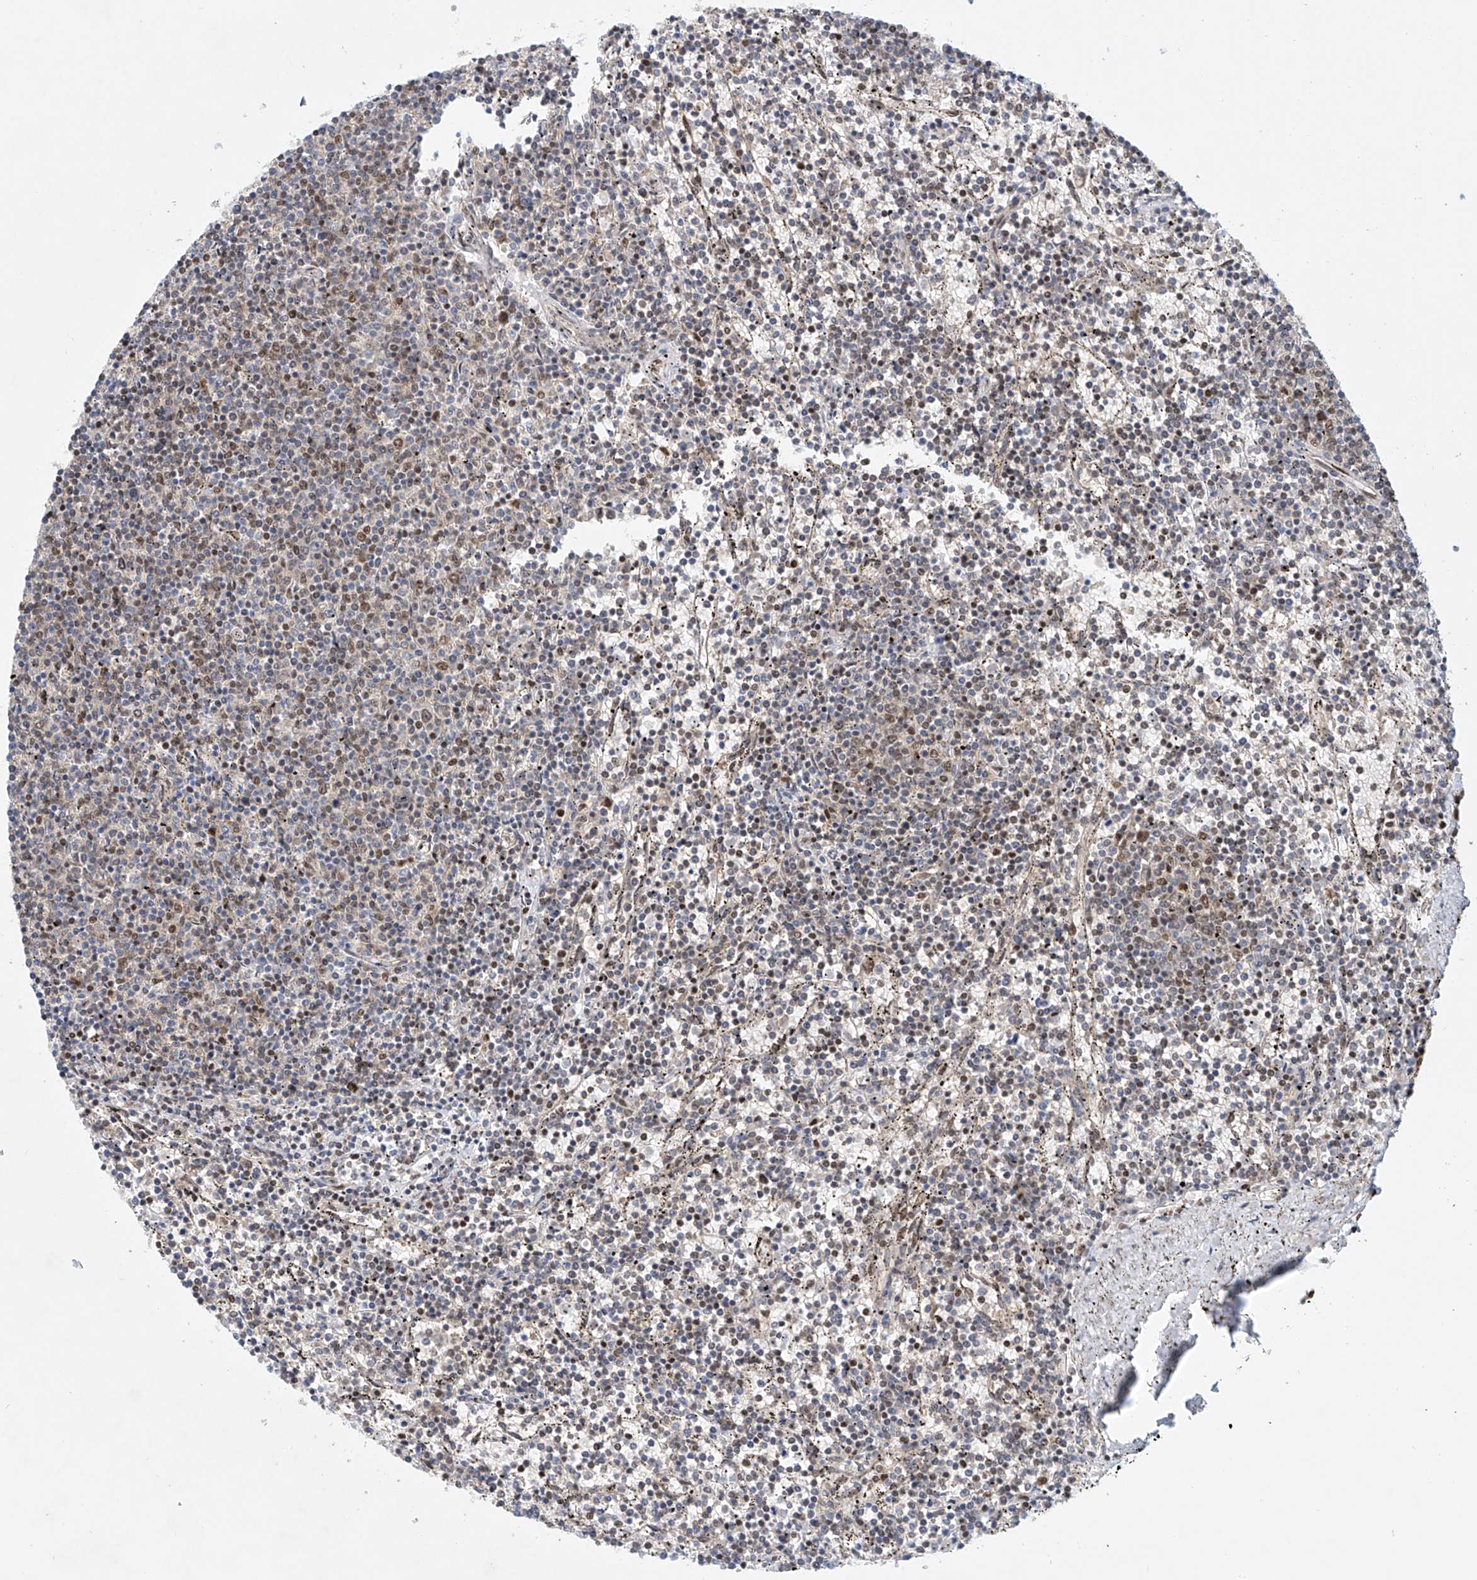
{"staining": {"intensity": "moderate", "quantity": "<25%", "location": "nuclear"}, "tissue": "lymphoma", "cell_type": "Tumor cells", "image_type": "cancer", "snomed": [{"axis": "morphology", "description": "Malignant lymphoma, non-Hodgkin's type, Low grade"}, {"axis": "topography", "description": "Spleen"}], "caption": "There is low levels of moderate nuclear staining in tumor cells of malignant lymphoma, non-Hodgkin's type (low-grade), as demonstrated by immunohistochemical staining (brown color).", "gene": "ZNF470", "patient": {"sex": "female", "age": 50}}